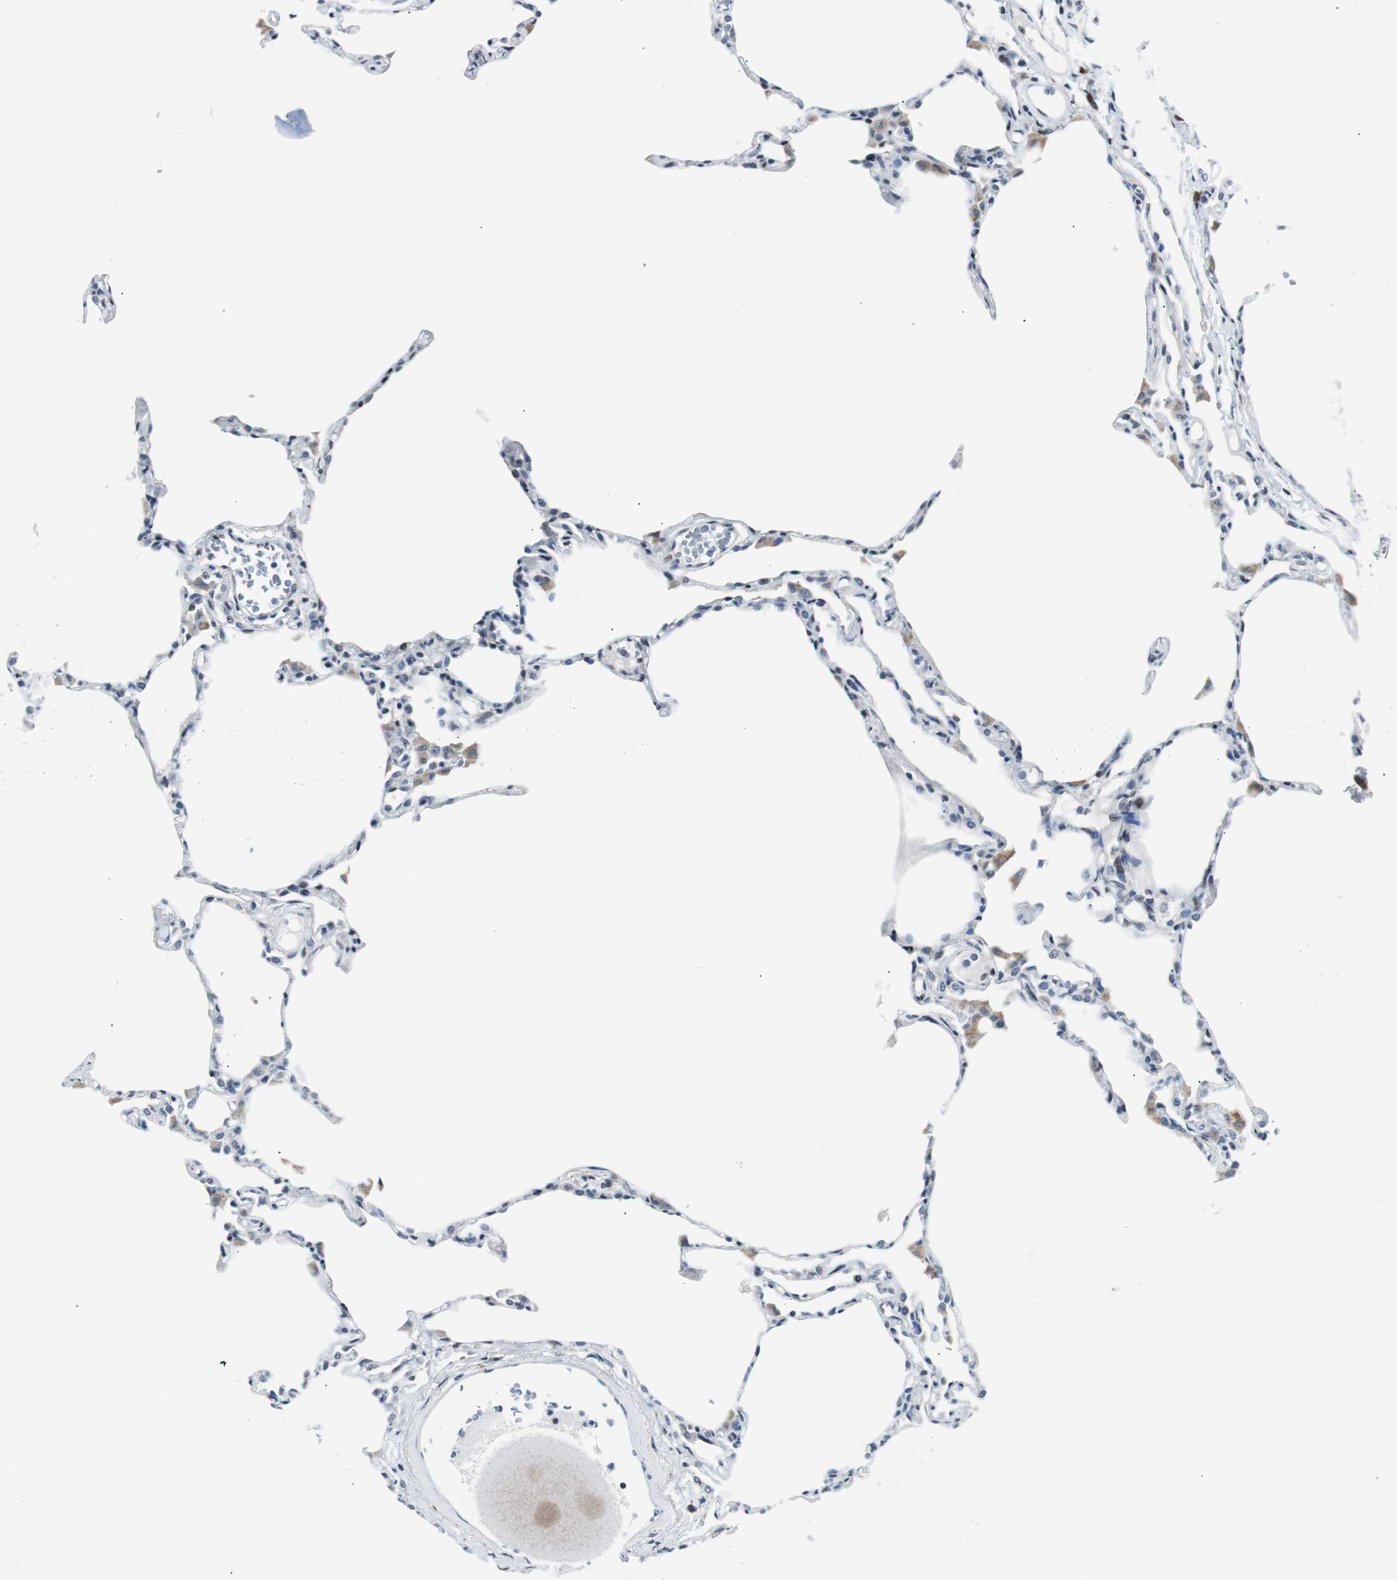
{"staining": {"intensity": "weak", "quantity": "25%-75%", "location": "nuclear"}, "tissue": "lung", "cell_type": "Alveolar cells", "image_type": "normal", "snomed": [{"axis": "morphology", "description": "Normal tissue, NOS"}, {"axis": "topography", "description": "Lung"}], "caption": "Immunohistochemistry (IHC) of unremarkable human lung demonstrates low levels of weak nuclear positivity in approximately 25%-75% of alveolar cells.", "gene": "MTA1", "patient": {"sex": "female", "age": 49}}